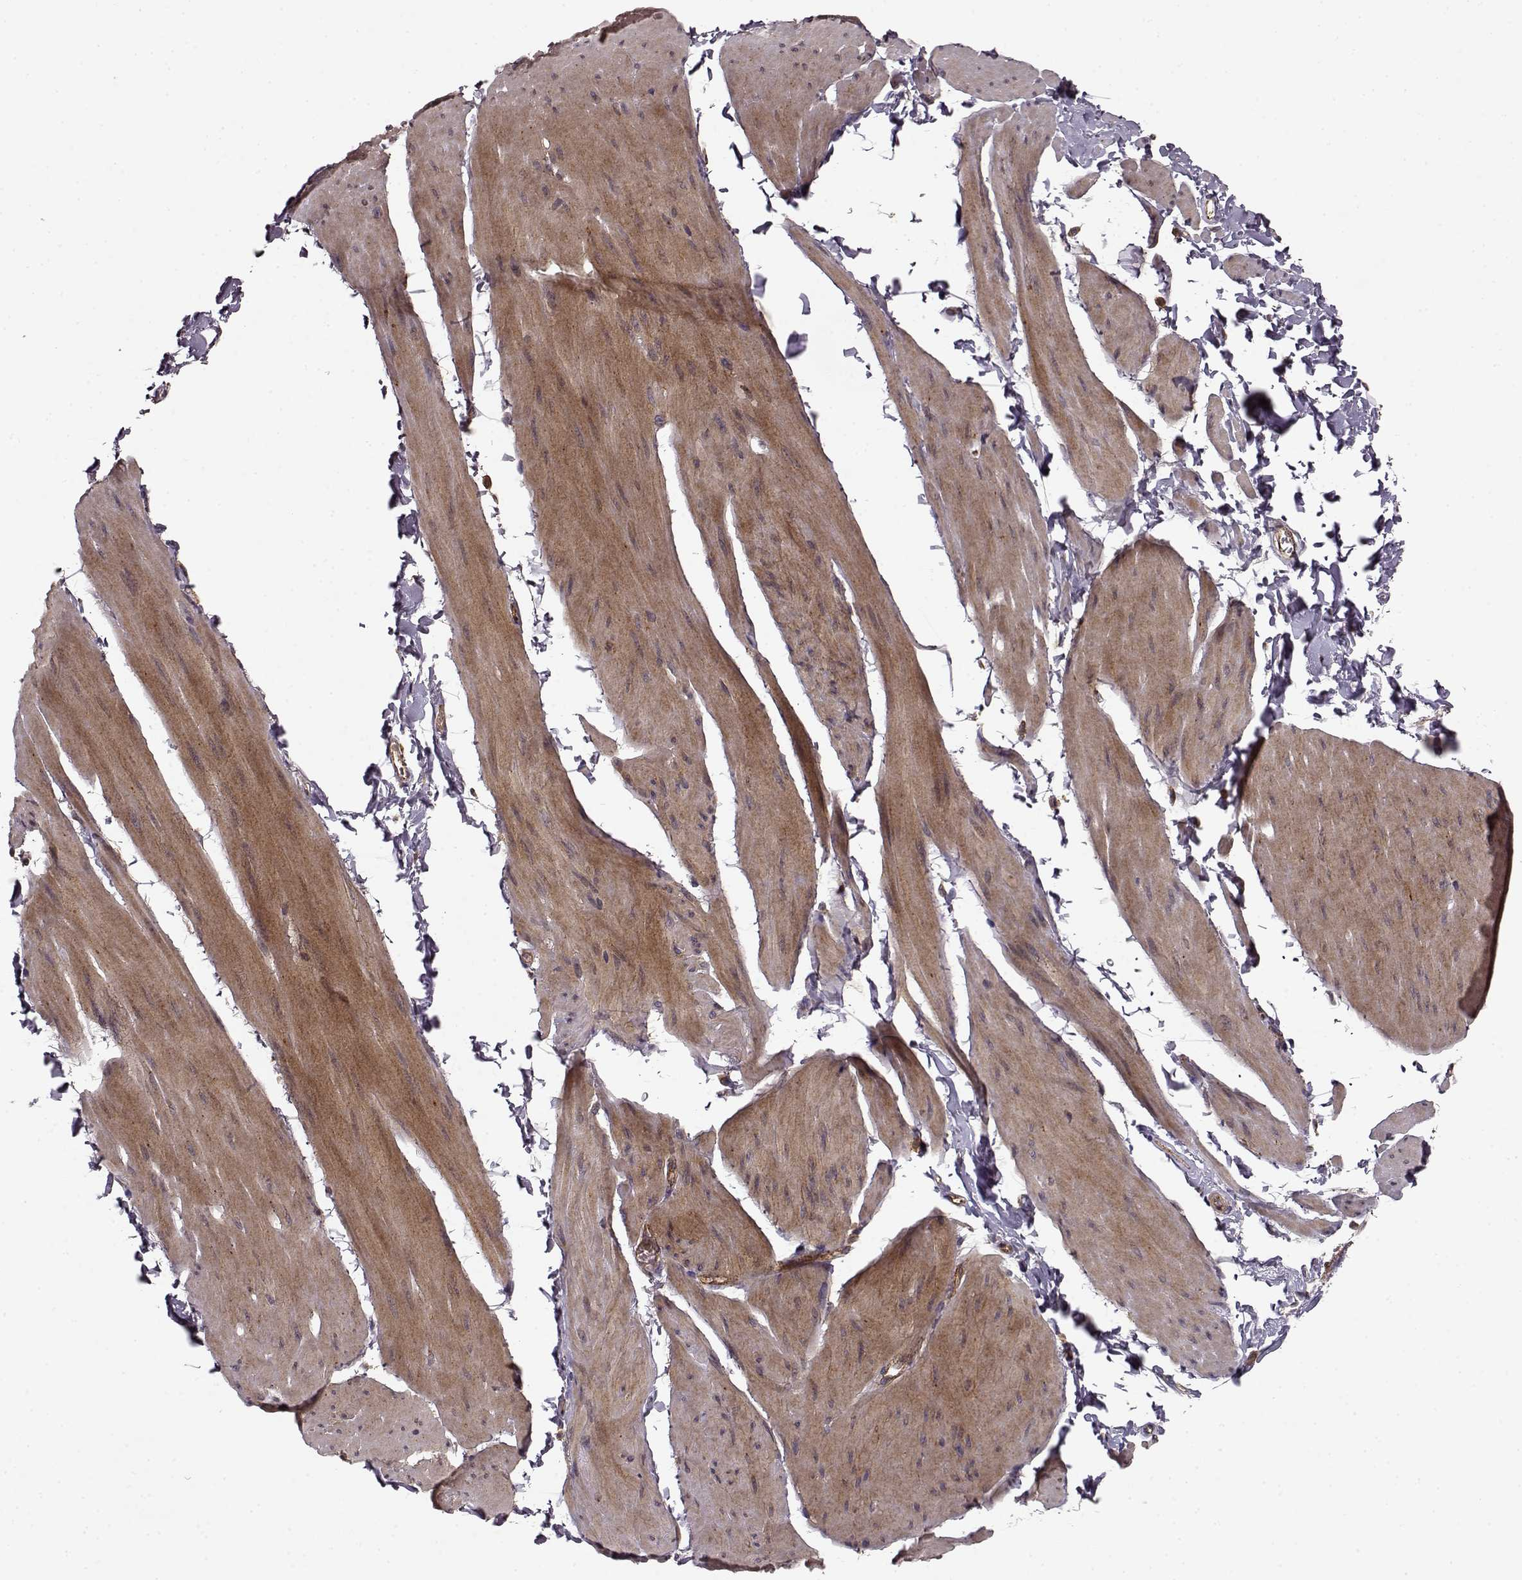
{"staining": {"intensity": "moderate", "quantity": "25%-75%", "location": "cytoplasmic/membranous"}, "tissue": "smooth muscle", "cell_type": "Smooth muscle cells", "image_type": "normal", "snomed": [{"axis": "morphology", "description": "Normal tissue, NOS"}, {"axis": "topography", "description": "Adipose tissue"}, {"axis": "topography", "description": "Smooth muscle"}, {"axis": "topography", "description": "Peripheral nerve tissue"}], "caption": "This is a micrograph of IHC staining of normal smooth muscle, which shows moderate expression in the cytoplasmic/membranous of smooth muscle cells.", "gene": "IFRD2", "patient": {"sex": "male", "age": 83}}